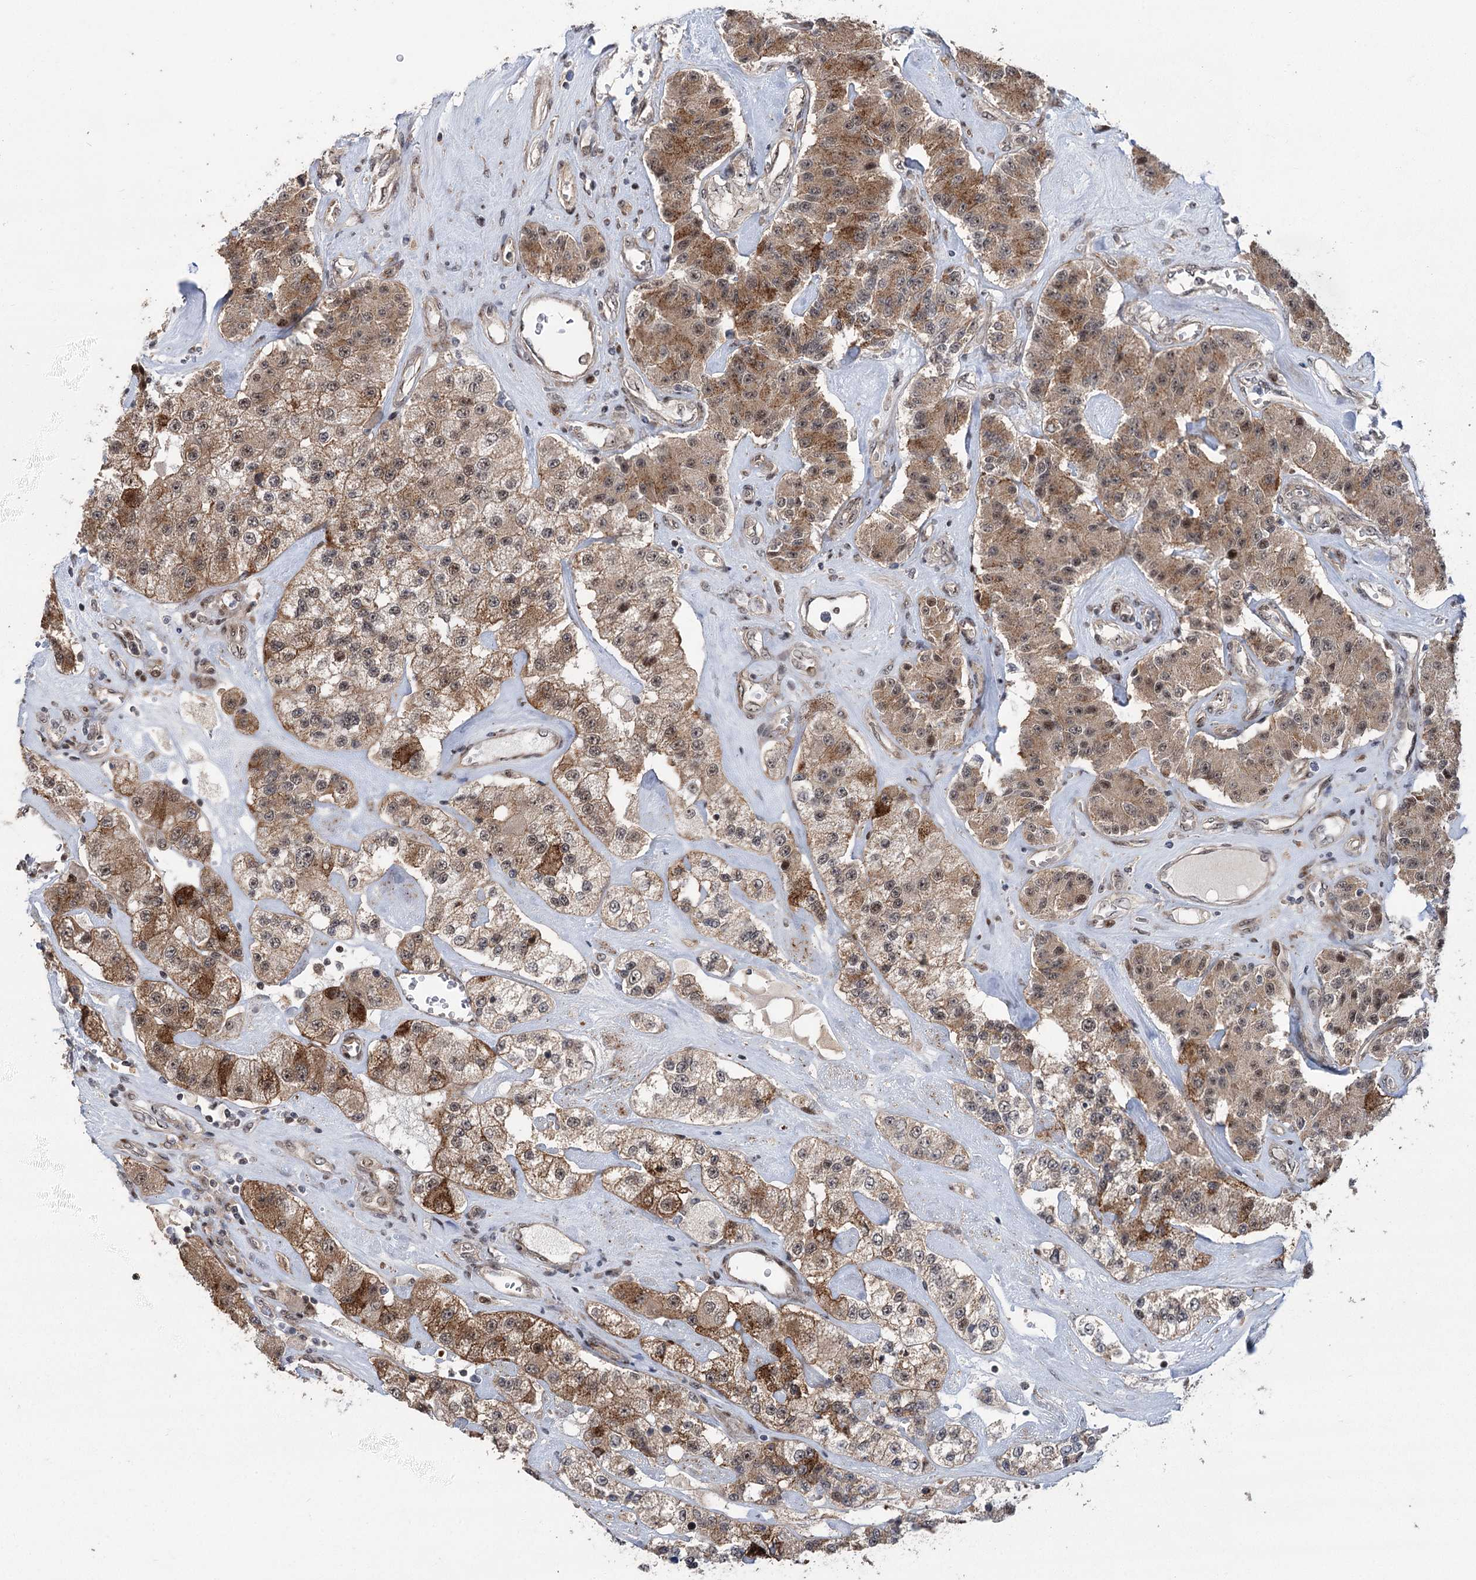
{"staining": {"intensity": "moderate", "quantity": ">75%", "location": "cytoplasmic/membranous,nuclear"}, "tissue": "carcinoid", "cell_type": "Tumor cells", "image_type": "cancer", "snomed": [{"axis": "morphology", "description": "Carcinoid, malignant, NOS"}, {"axis": "topography", "description": "Pancreas"}], "caption": "Carcinoid (malignant) stained with IHC displays moderate cytoplasmic/membranous and nuclear positivity in about >75% of tumor cells.", "gene": "PARM1", "patient": {"sex": "male", "age": 41}}